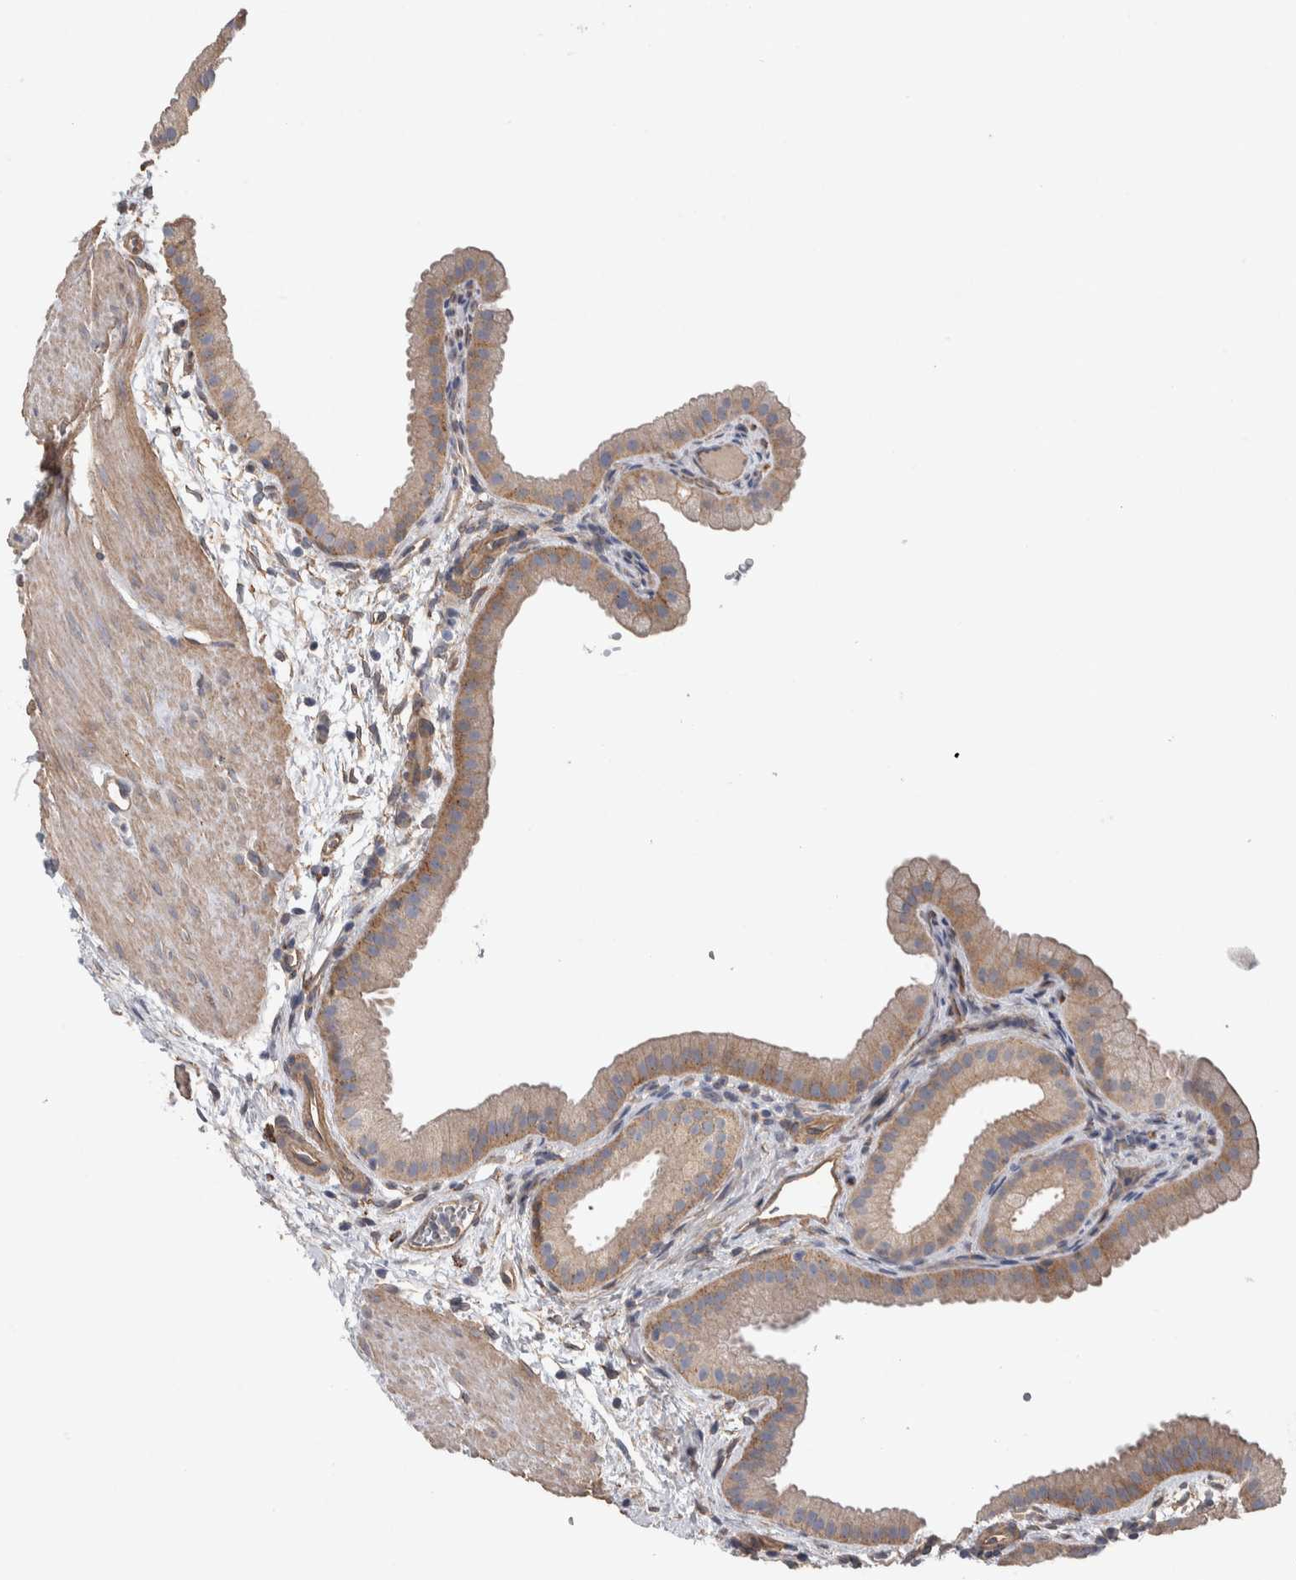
{"staining": {"intensity": "weak", "quantity": "<25%", "location": "cytoplasmic/membranous"}, "tissue": "gallbladder", "cell_type": "Glandular cells", "image_type": "normal", "snomed": [{"axis": "morphology", "description": "Normal tissue, NOS"}, {"axis": "topography", "description": "Gallbladder"}], "caption": "This is an IHC histopathology image of benign gallbladder. There is no expression in glandular cells.", "gene": "GCNA", "patient": {"sex": "female", "age": 64}}